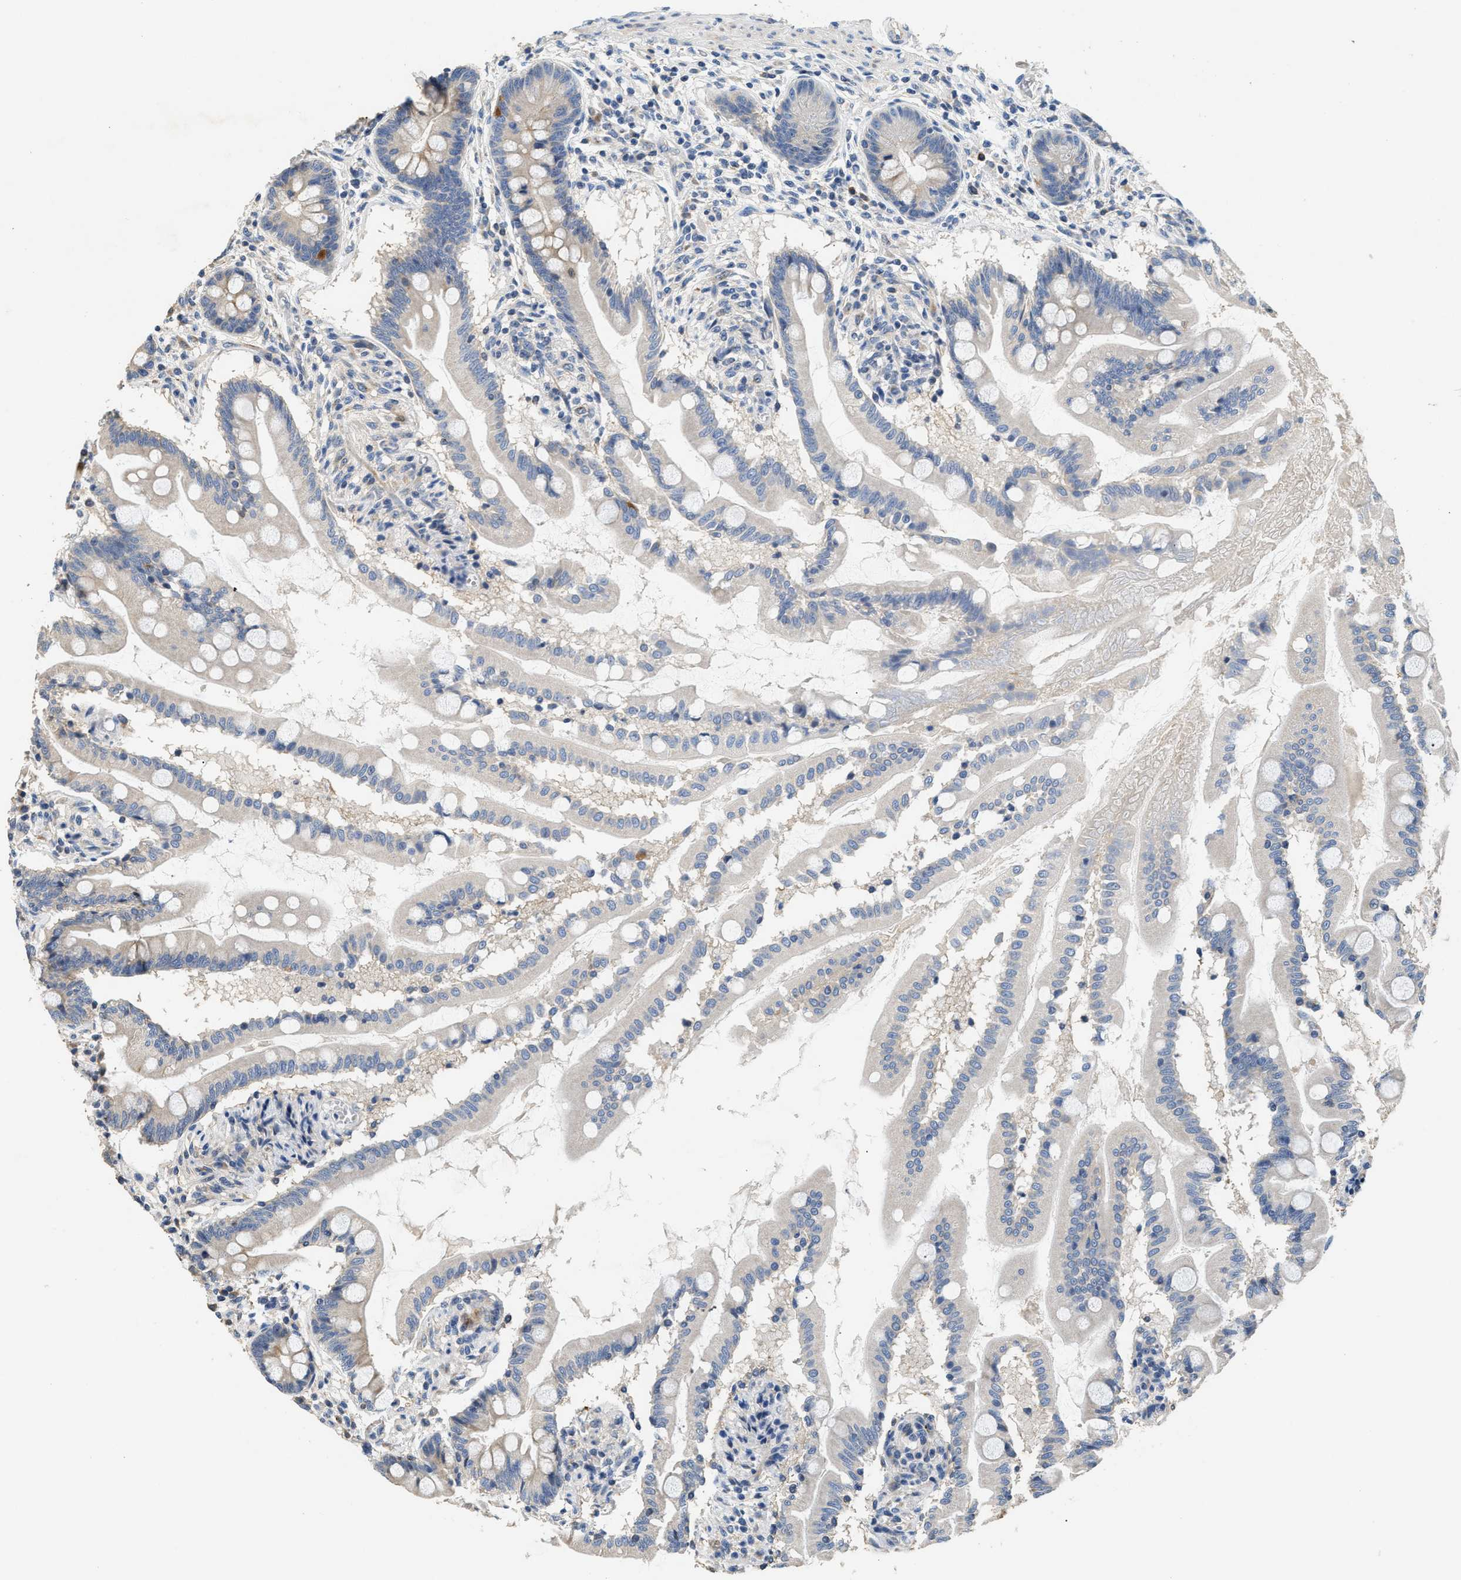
{"staining": {"intensity": "strong", "quantity": "<25%", "location": "cytoplasmic/membranous"}, "tissue": "small intestine", "cell_type": "Glandular cells", "image_type": "normal", "snomed": [{"axis": "morphology", "description": "Normal tissue, NOS"}, {"axis": "topography", "description": "Small intestine"}], "caption": "Strong cytoplasmic/membranous positivity is present in about <25% of glandular cells in unremarkable small intestine.", "gene": "IL17RC", "patient": {"sex": "female", "age": 56}}